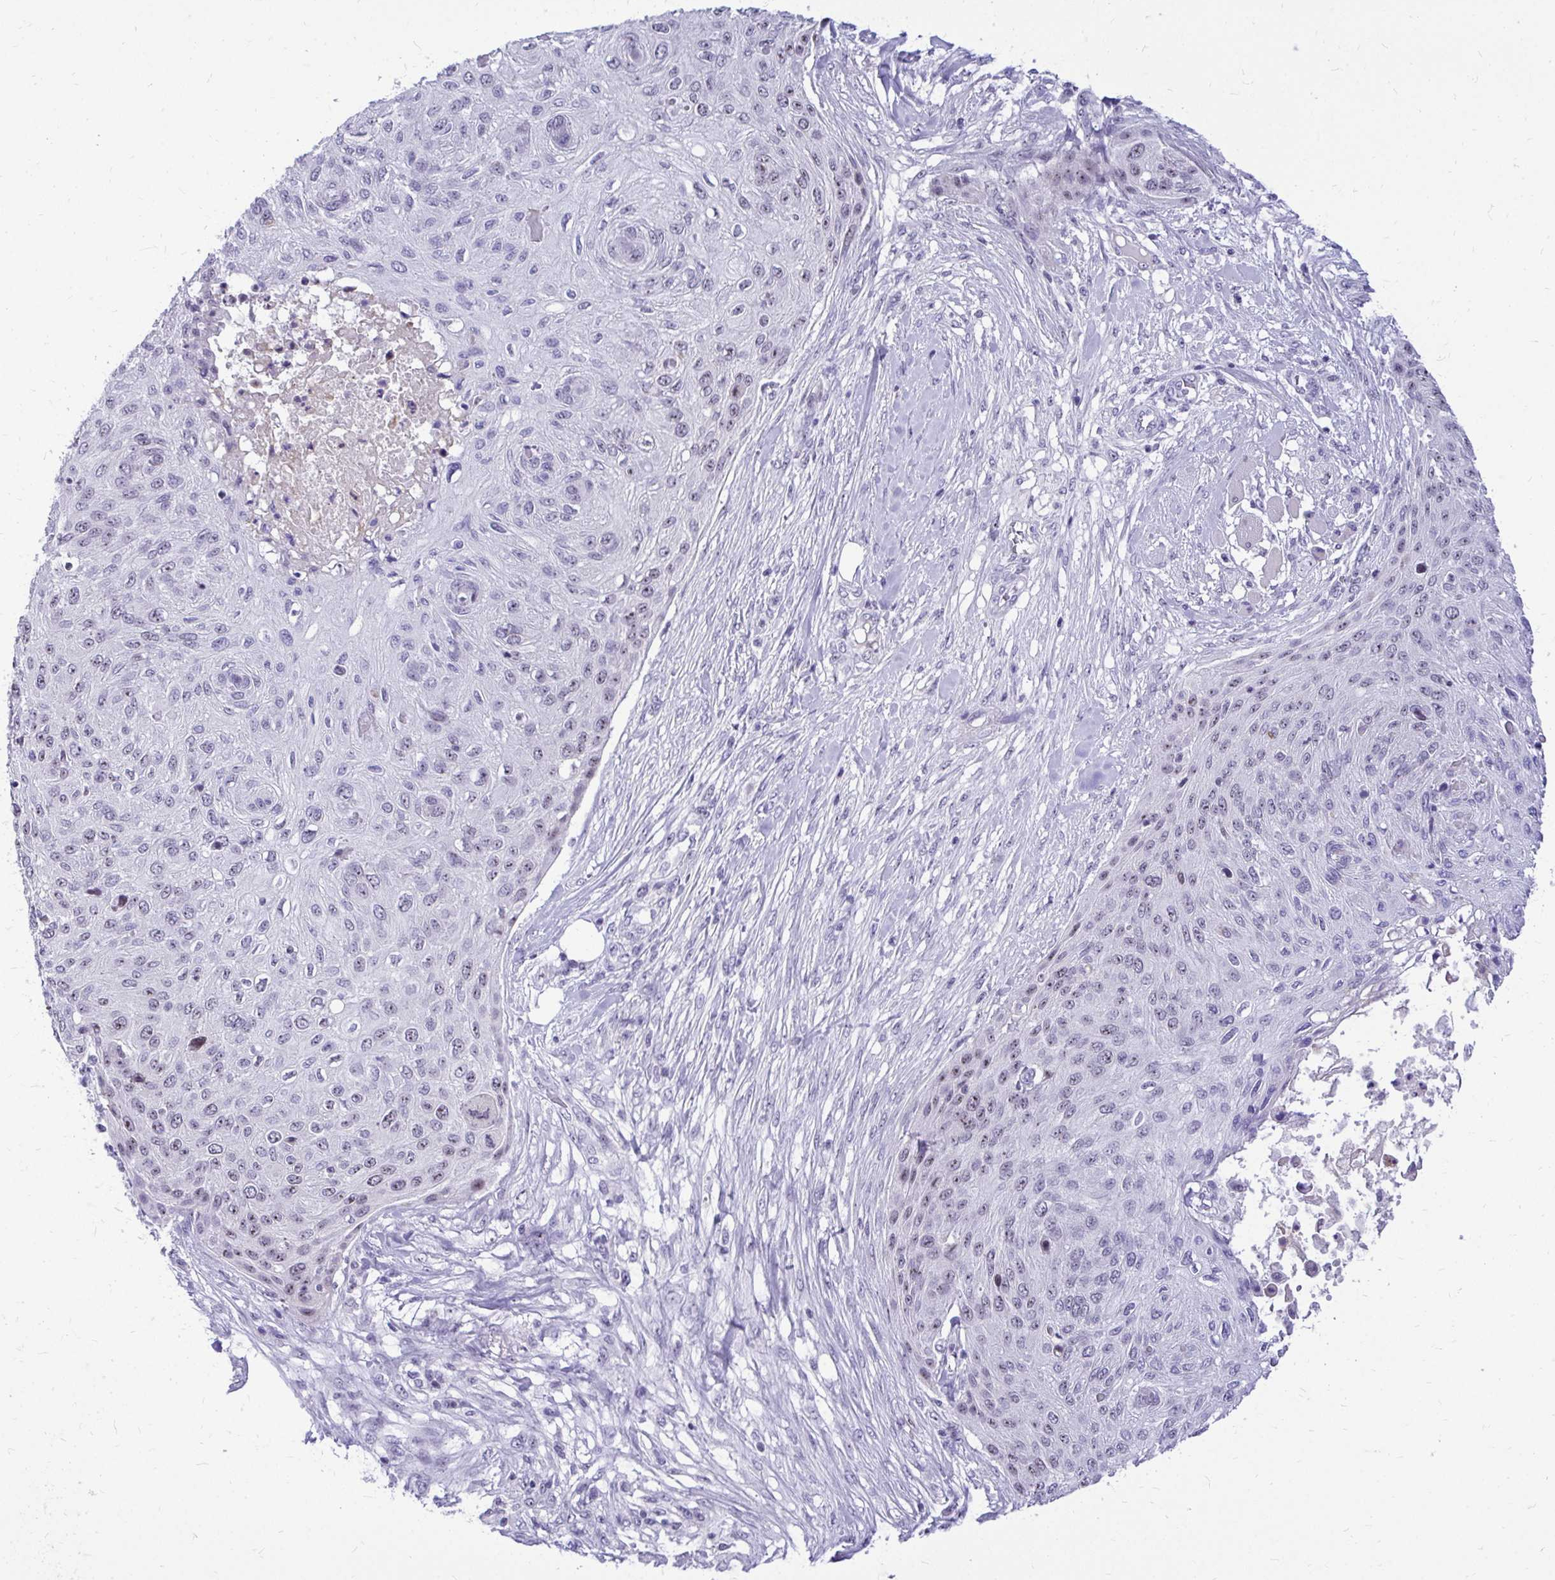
{"staining": {"intensity": "negative", "quantity": "none", "location": "none"}, "tissue": "skin cancer", "cell_type": "Tumor cells", "image_type": "cancer", "snomed": [{"axis": "morphology", "description": "Squamous cell carcinoma, NOS"}, {"axis": "topography", "description": "Skin"}], "caption": "This is a micrograph of immunohistochemistry (IHC) staining of squamous cell carcinoma (skin), which shows no staining in tumor cells. (DAB immunohistochemistry (IHC), high magnification).", "gene": "NIFK", "patient": {"sex": "female", "age": 87}}